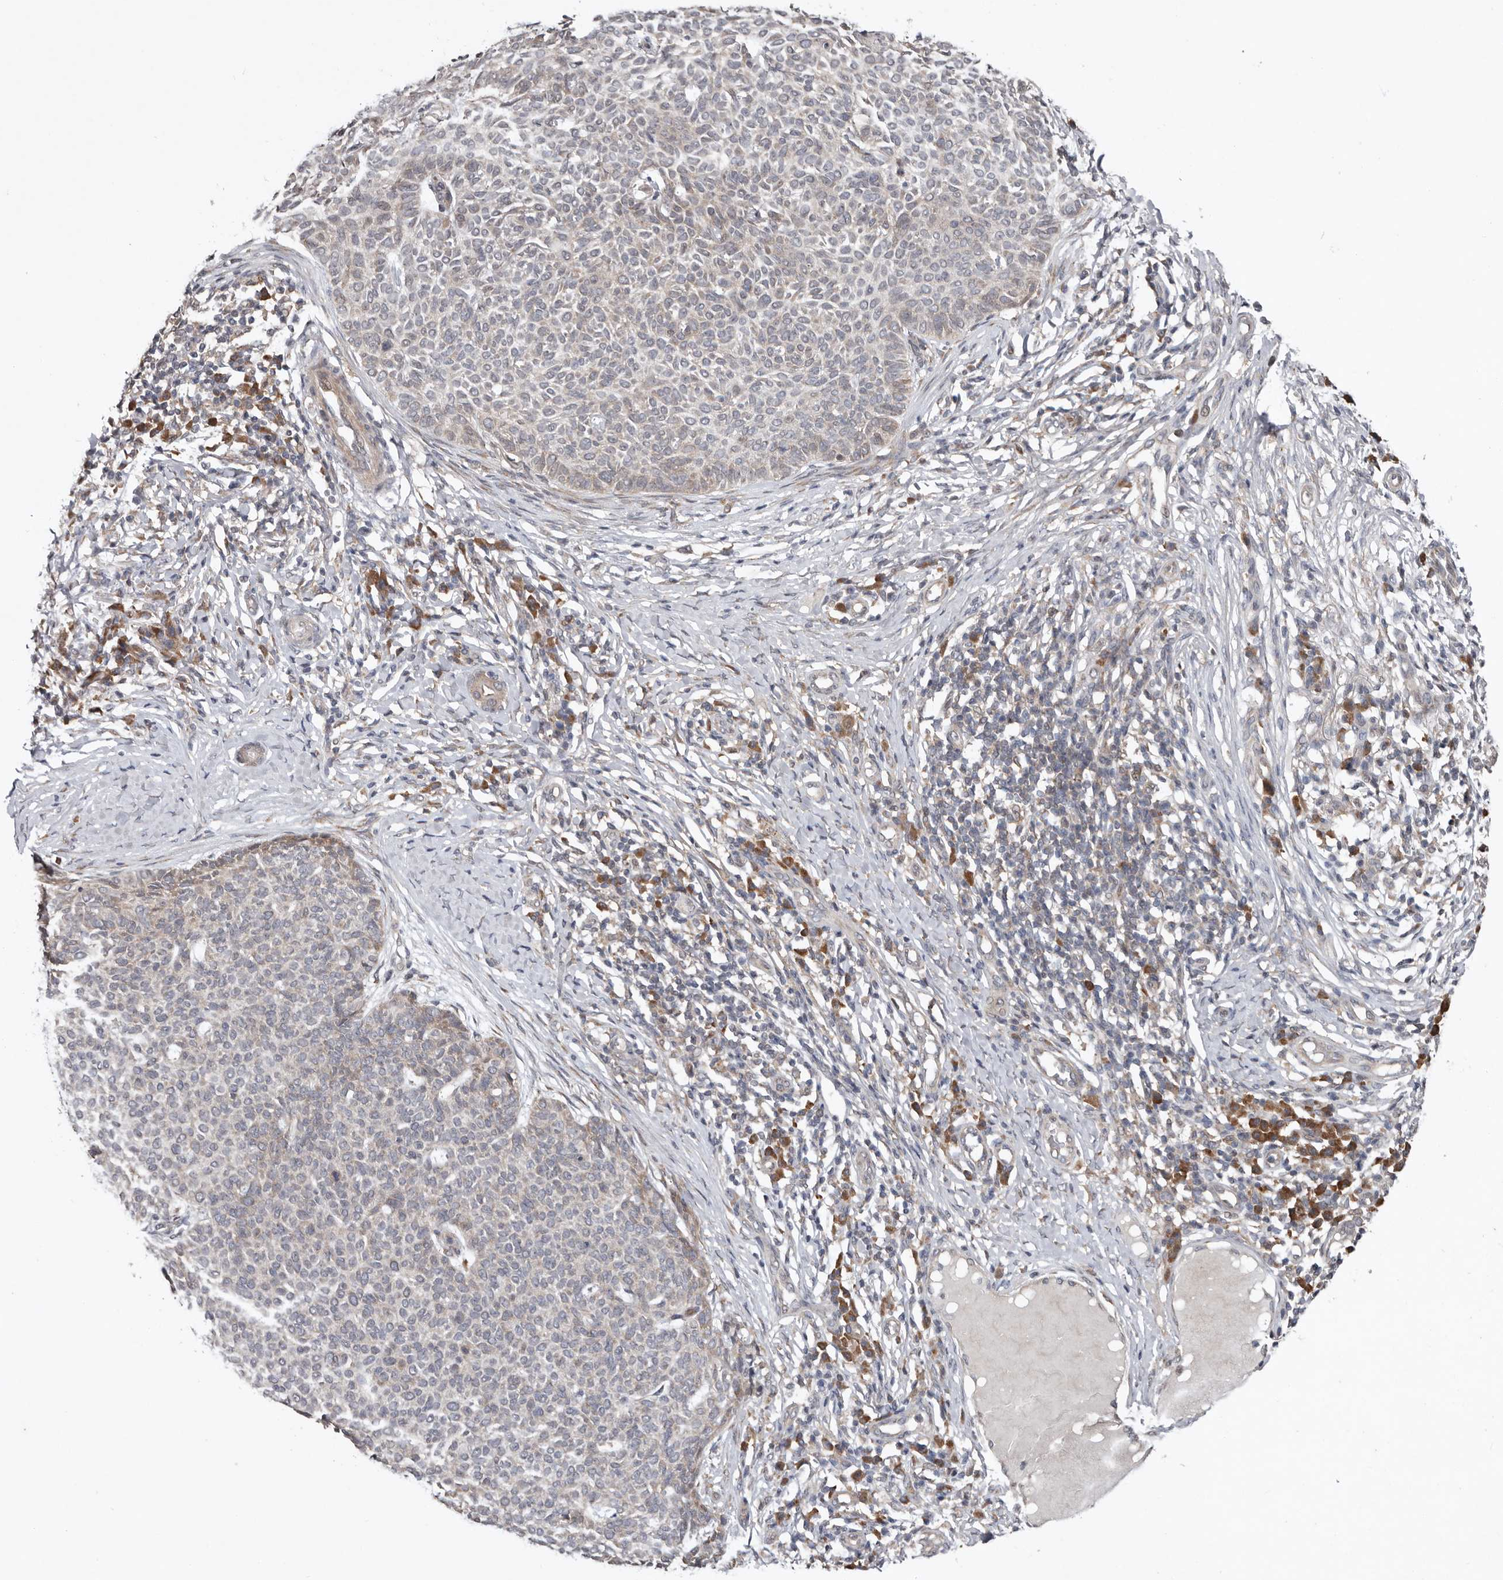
{"staining": {"intensity": "negative", "quantity": "none", "location": "none"}, "tissue": "skin cancer", "cell_type": "Tumor cells", "image_type": "cancer", "snomed": [{"axis": "morphology", "description": "Normal tissue, NOS"}, {"axis": "morphology", "description": "Basal cell carcinoma"}, {"axis": "topography", "description": "Skin"}], "caption": "Tumor cells show no significant positivity in basal cell carcinoma (skin). Nuclei are stained in blue.", "gene": "CHML", "patient": {"sex": "male", "age": 50}}